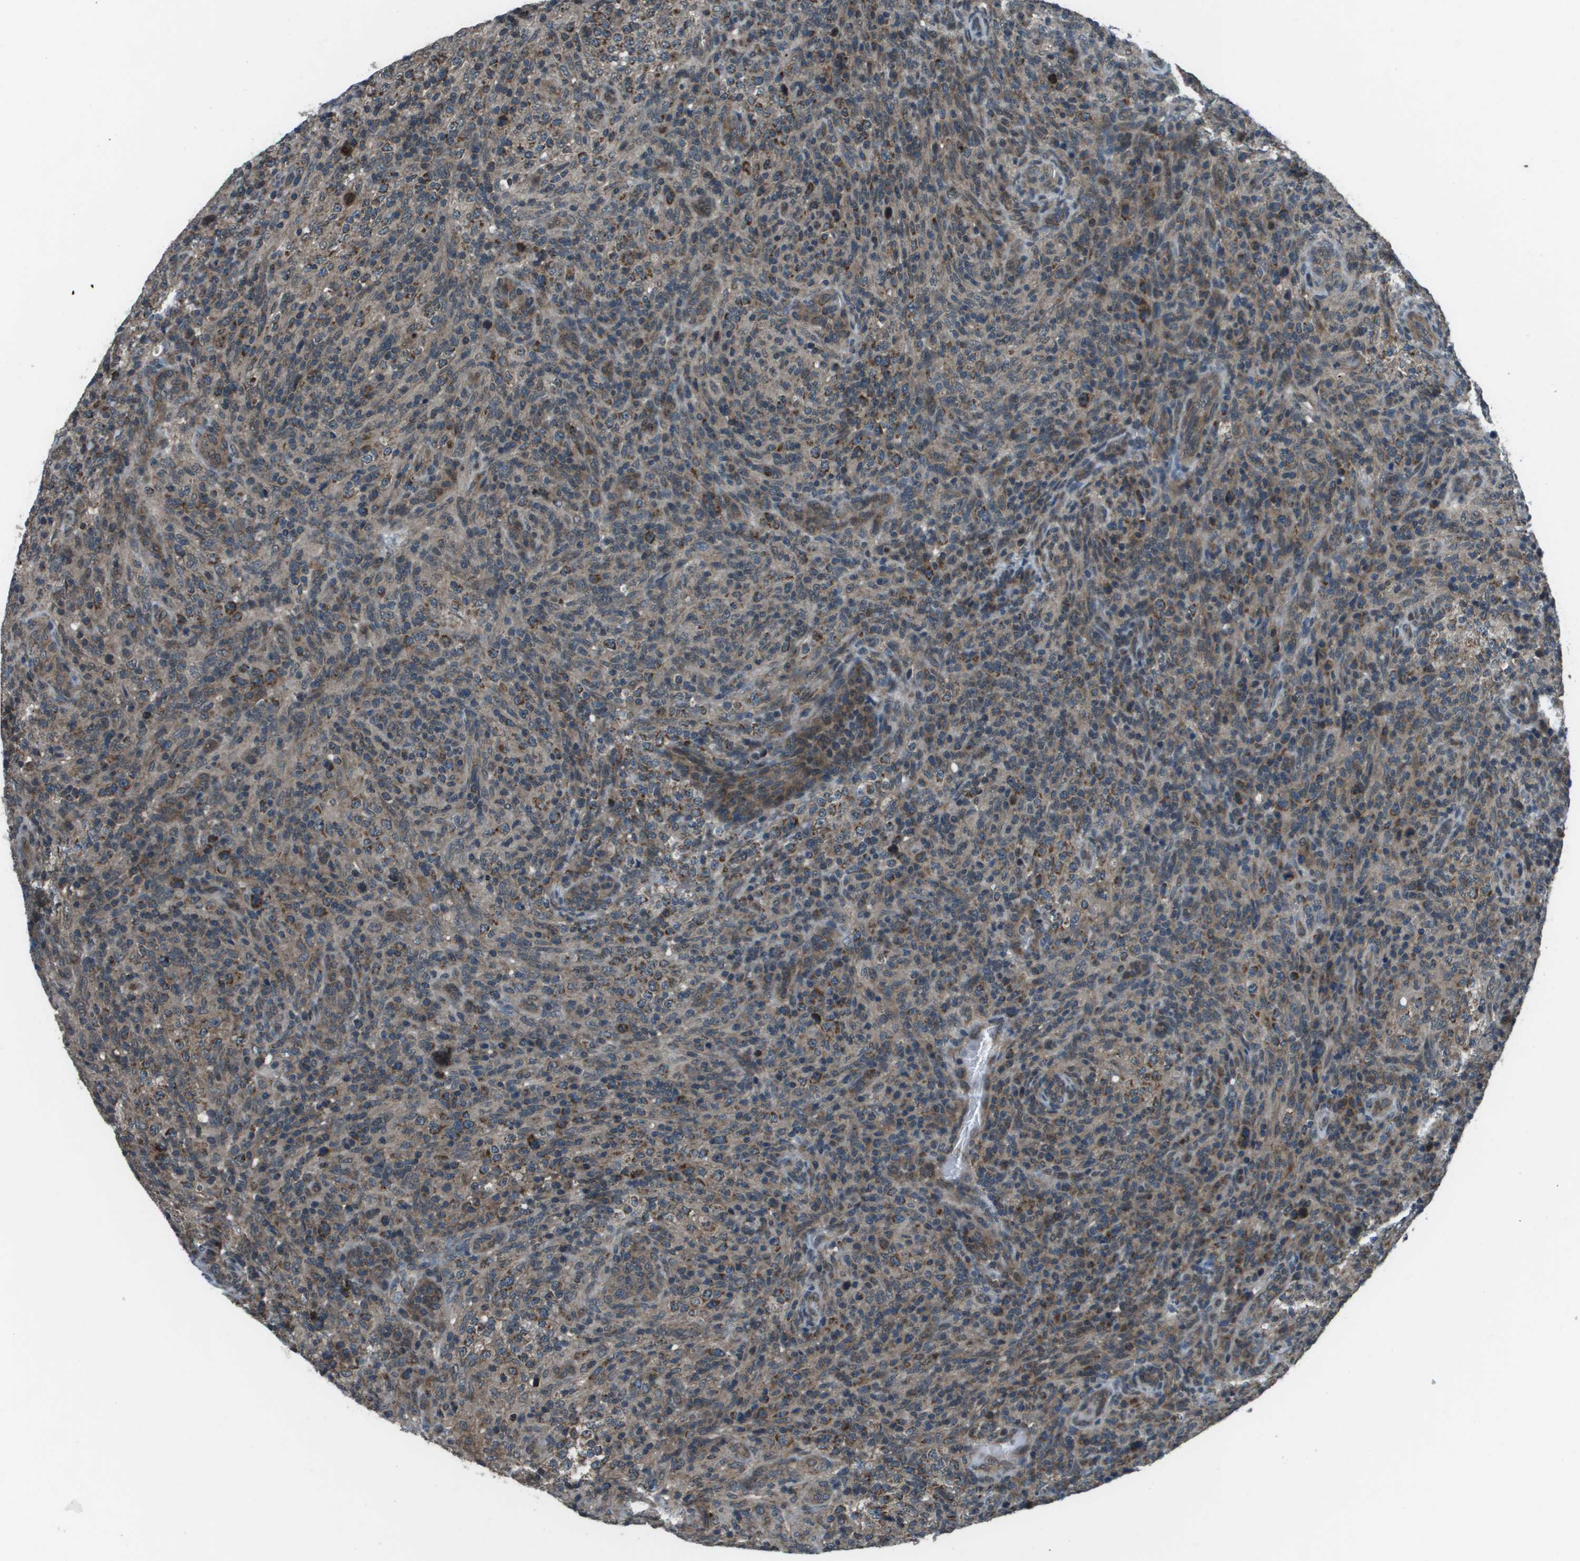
{"staining": {"intensity": "moderate", "quantity": "25%-75%", "location": "cytoplasmic/membranous"}, "tissue": "lymphoma", "cell_type": "Tumor cells", "image_type": "cancer", "snomed": [{"axis": "morphology", "description": "Malignant lymphoma, non-Hodgkin's type, High grade"}, {"axis": "topography", "description": "Lymph node"}], "caption": "Protein staining of lymphoma tissue demonstrates moderate cytoplasmic/membranous positivity in about 25%-75% of tumor cells. The staining was performed using DAB to visualize the protein expression in brown, while the nuclei were stained in blue with hematoxylin (Magnification: 20x).", "gene": "PPFIA1", "patient": {"sex": "female", "age": 76}}